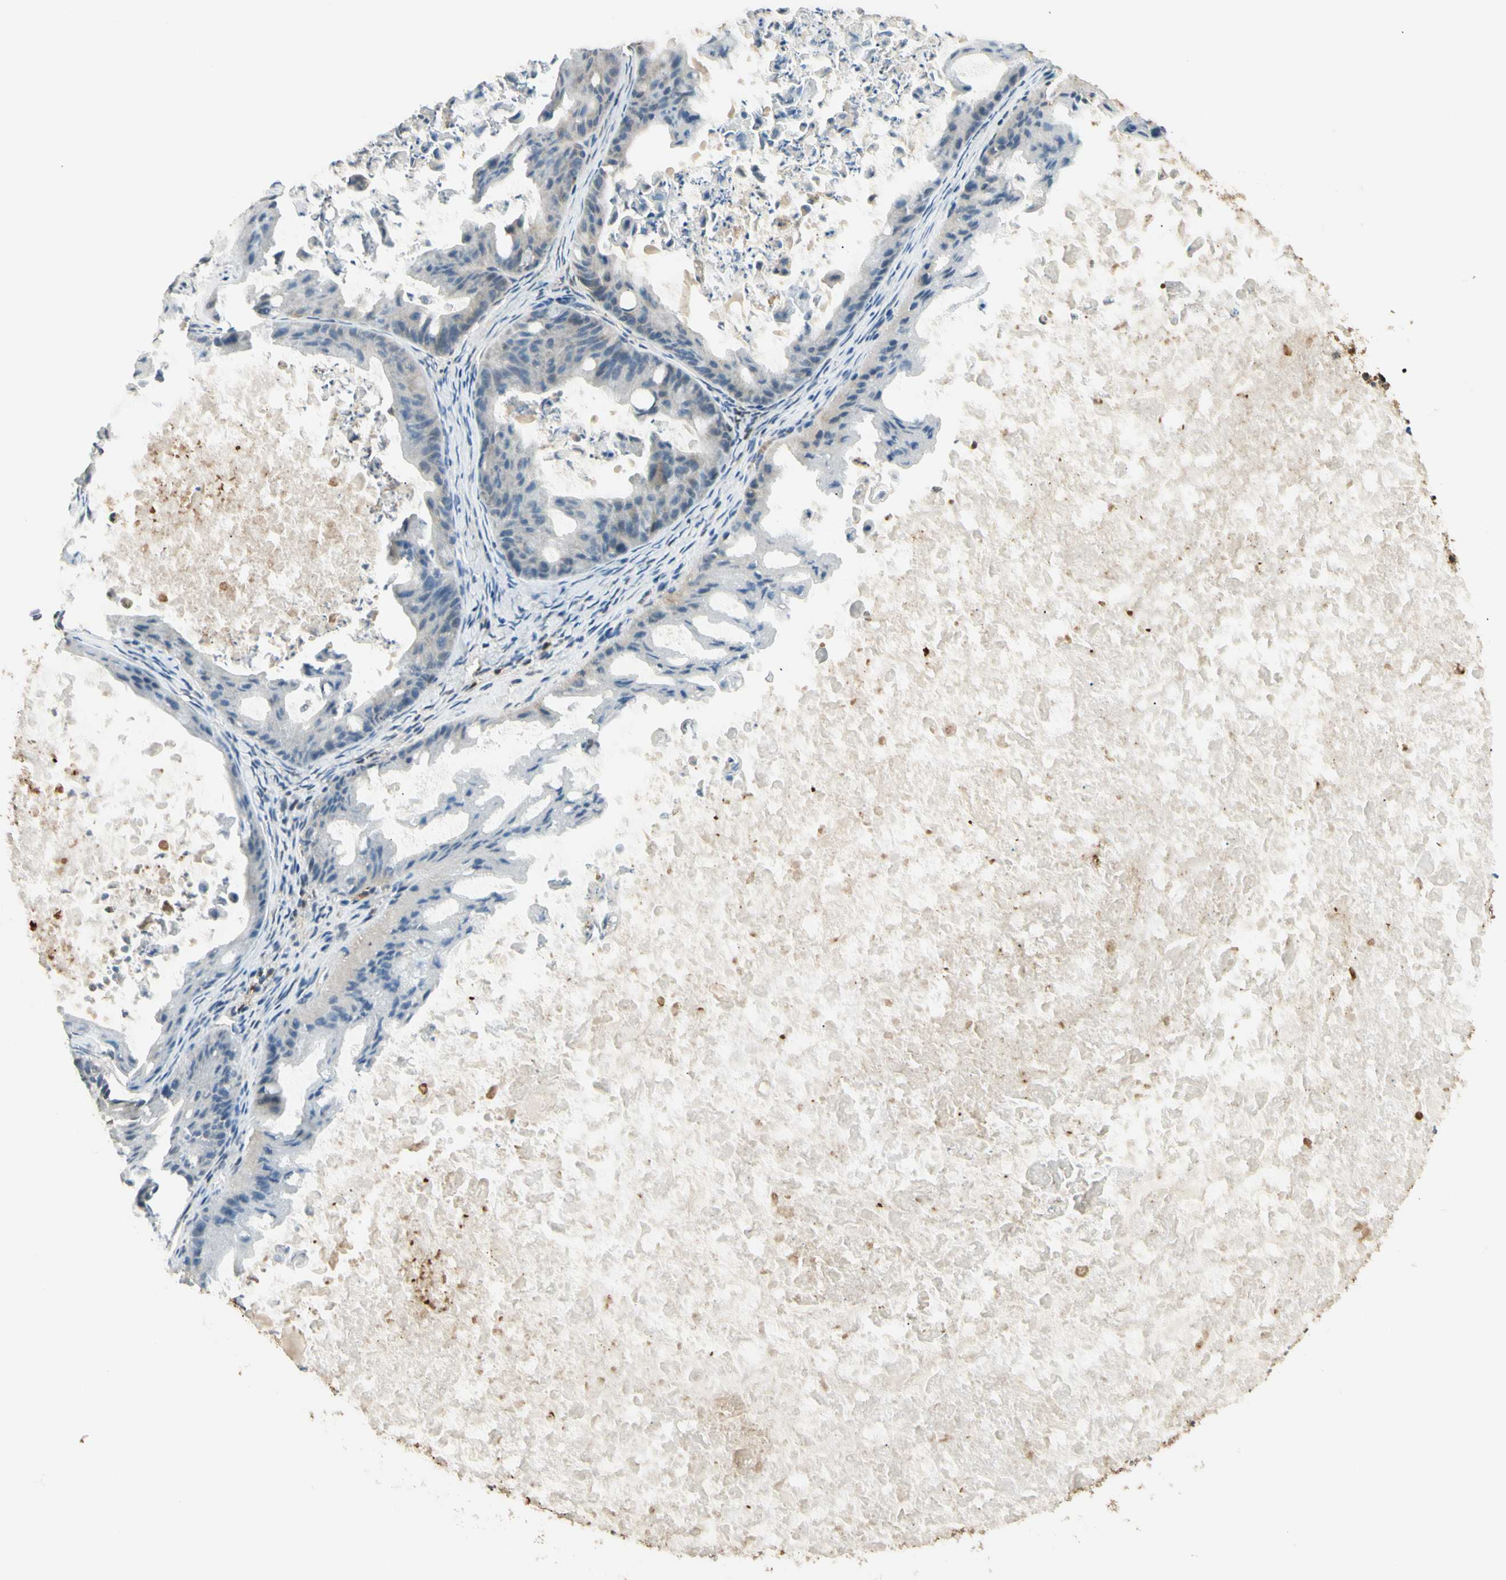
{"staining": {"intensity": "negative", "quantity": "none", "location": "none"}, "tissue": "ovarian cancer", "cell_type": "Tumor cells", "image_type": "cancer", "snomed": [{"axis": "morphology", "description": "Cystadenocarcinoma, mucinous, NOS"}, {"axis": "topography", "description": "Ovary"}], "caption": "Image shows no significant protein expression in tumor cells of mucinous cystadenocarcinoma (ovarian). (DAB immunohistochemistry, high magnification).", "gene": "FTH1", "patient": {"sex": "female", "age": 37}}